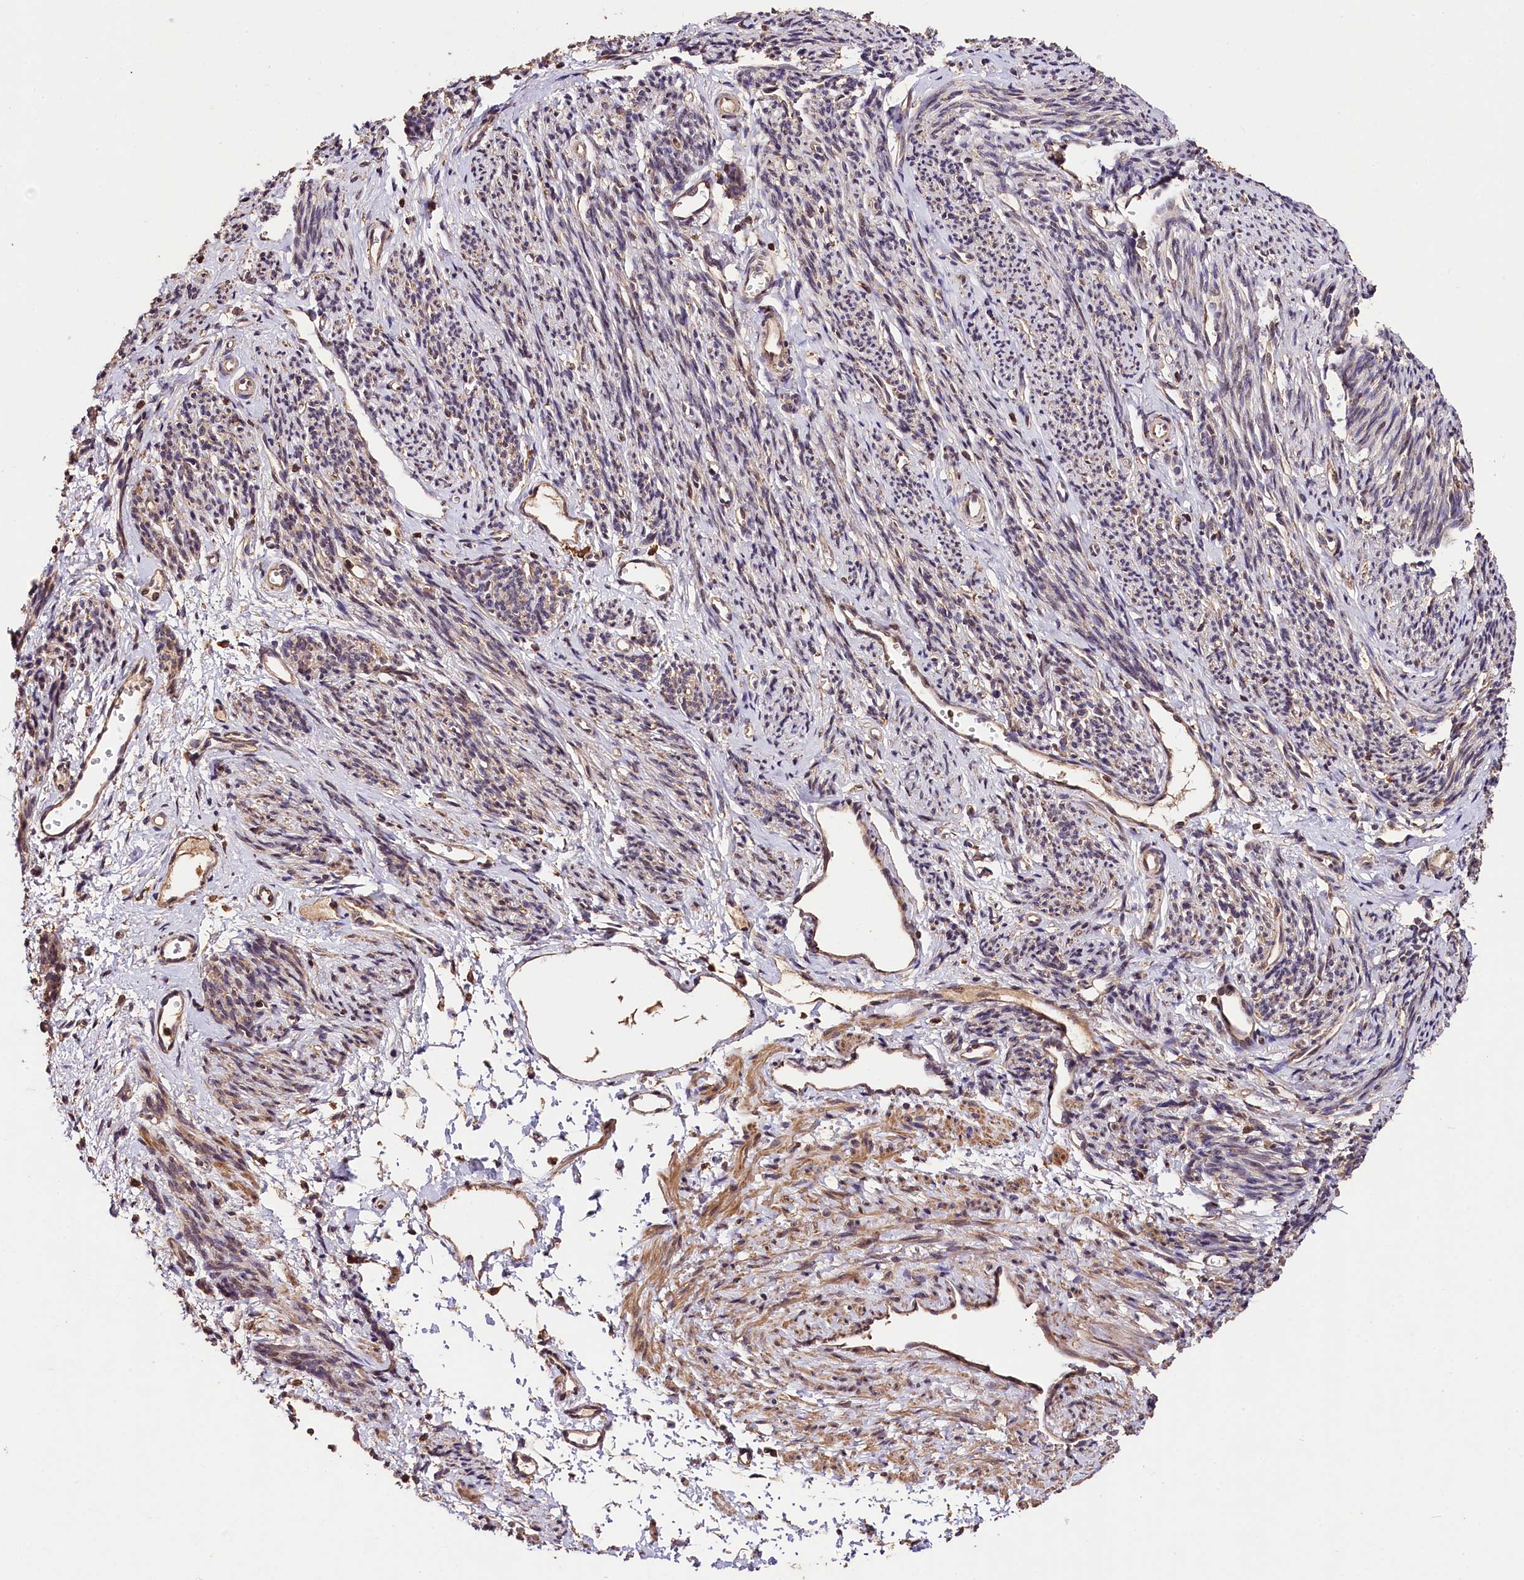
{"staining": {"intensity": "moderate", "quantity": "25%-75%", "location": "cytoplasmic/membranous"}, "tissue": "smooth muscle", "cell_type": "Smooth muscle cells", "image_type": "normal", "snomed": [{"axis": "morphology", "description": "Normal tissue, NOS"}, {"axis": "topography", "description": "Smooth muscle"}, {"axis": "topography", "description": "Uterus"}], "caption": "Smooth muscle stained with a brown dye demonstrates moderate cytoplasmic/membranous positive expression in about 25%-75% of smooth muscle cells.", "gene": "KPTN", "patient": {"sex": "female", "age": 59}}